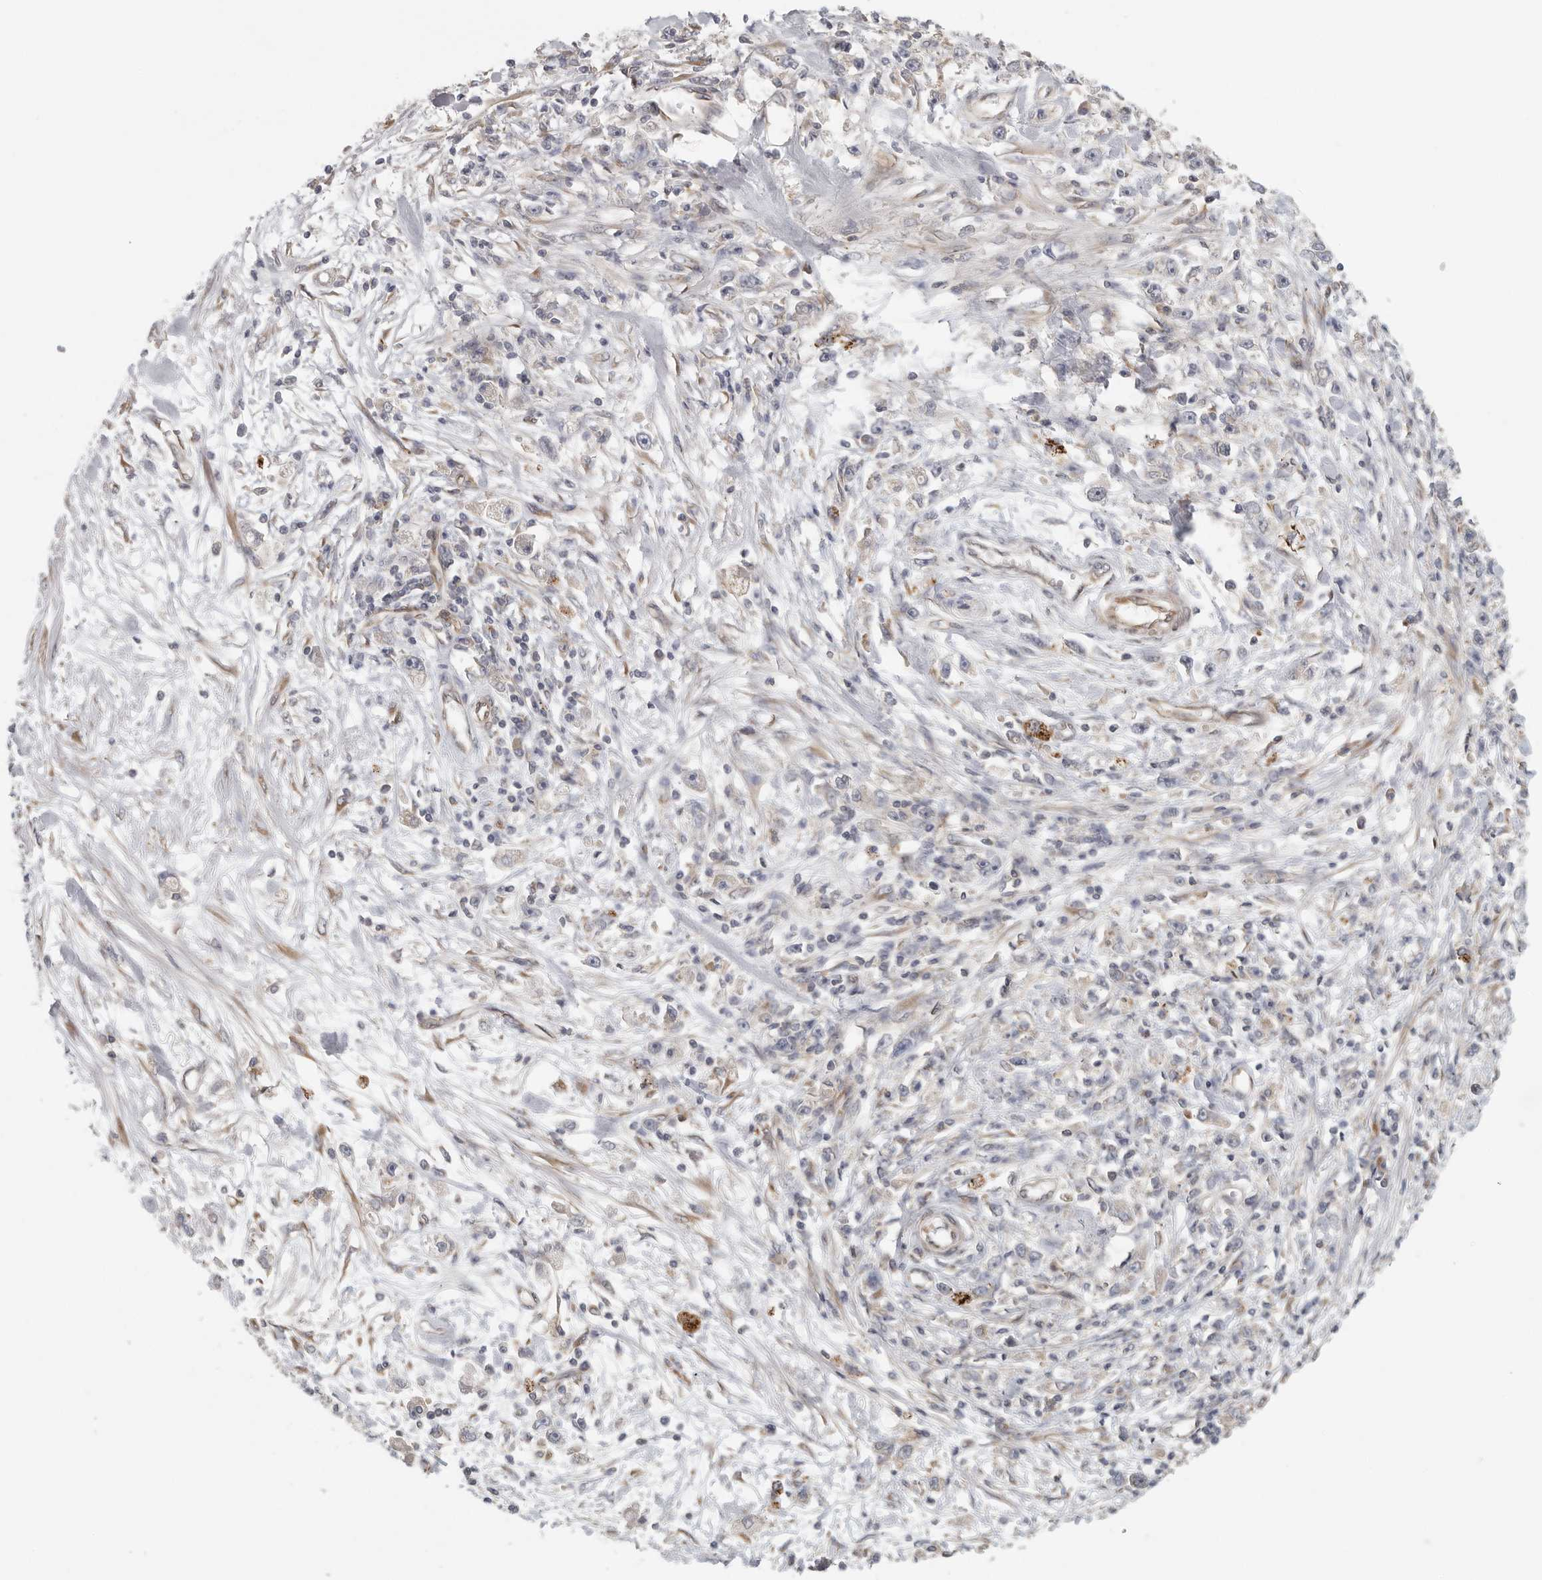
{"staining": {"intensity": "negative", "quantity": "none", "location": "none"}, "tissue": "stomach cancer", "cell_type": "Tumor cells", "image_type": "cancer", "snomed": [{"axis": "morphology", "description": "Adenocarcinoma, NOS"}, {"axis": "topography", "description": "Stomach"}], "caption": "Immunohistochemistry (IHC) micrograph of neoplastic tissue: human stomach cancer stained with DAB reveals no significant protein expression in tumor cells.", "gene": "BCAP29", "patient": {"sex": "female", "age": 59}}